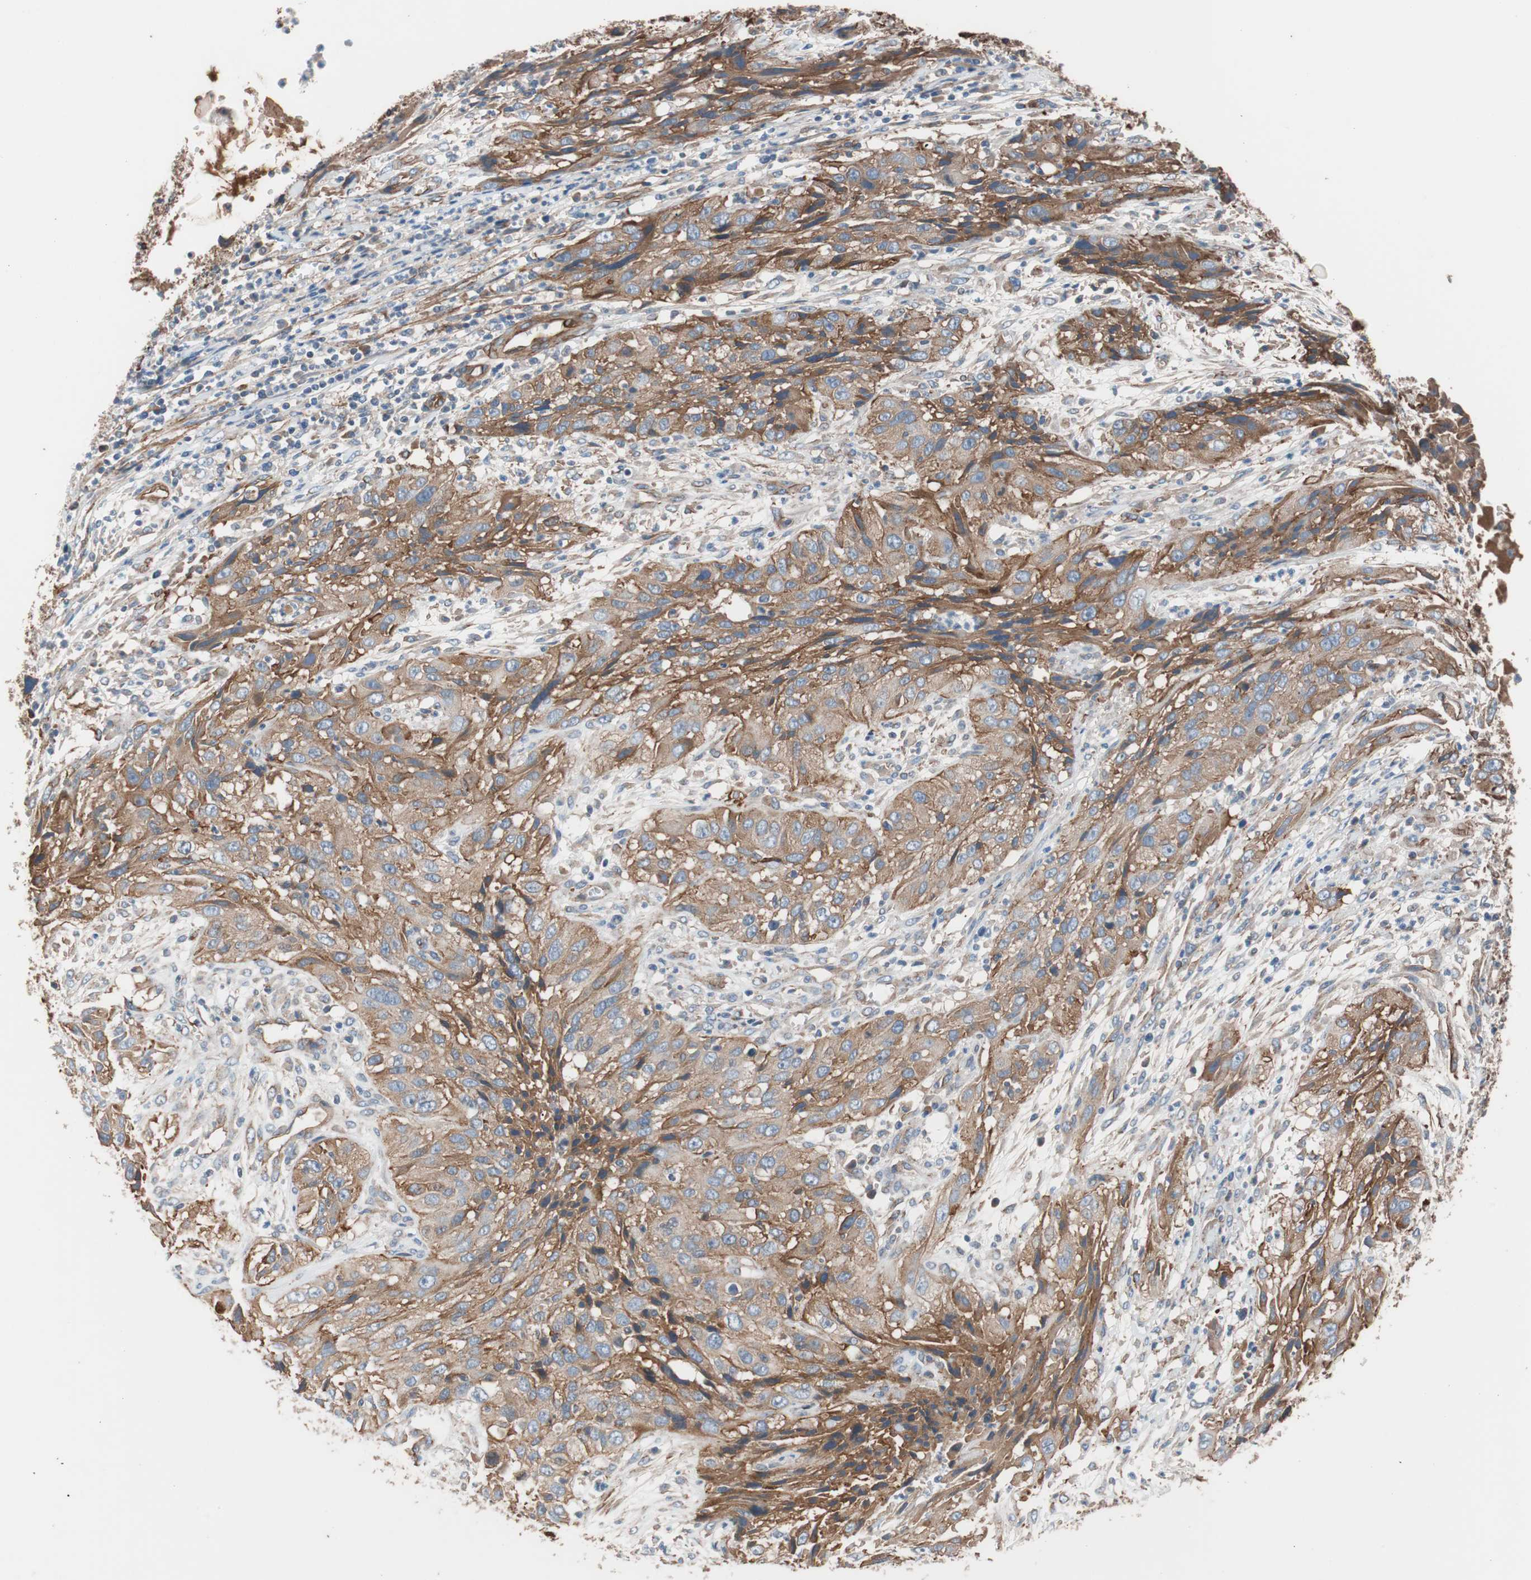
{"staining": {"intensity": "moderate", "quantity": ">75%", "location": "cytoplasmic/membranous"}, "tissue": "cervical cancer", "cell_type": "Tumor cells", "image_type": "cancer", "snomed": [{"axis": "morphology", "description": "Squamous cell carcinoma, NOS"}, {"axis": "topography", "description": "Cervix"}], "caption": "Protein analysis of cervical cancer tissue displays moderate cytoplasmic/membranous expression in about >75% of tumor cells.", "gene": "SPINT1", "patient": {"sex": "female", "age": 32}}